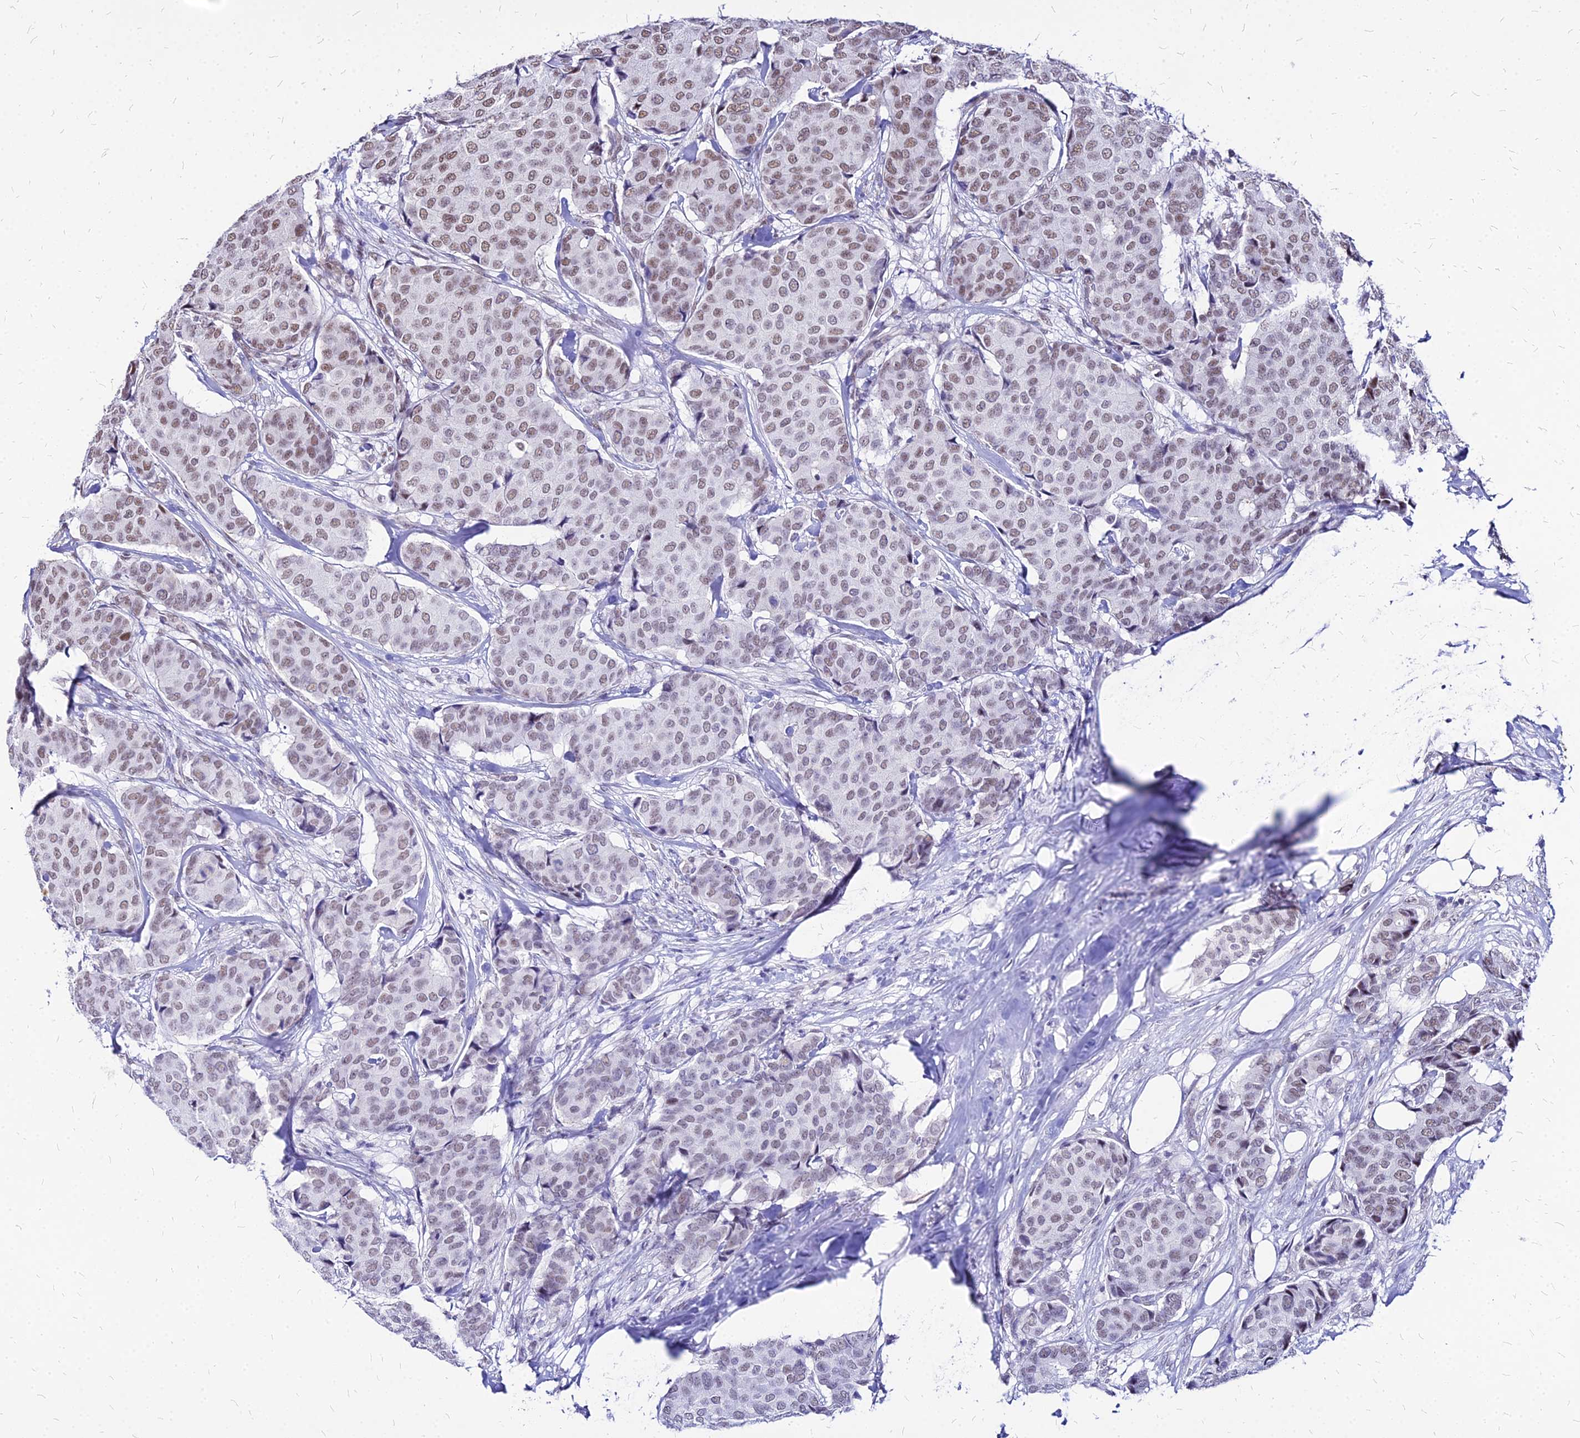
{"staining": {"intensity": "moderate", "quantity": ">75%", "location": "nuclear"}, "tissue": "breast cancer", "cell_type": "Tumor cells", "image_type": "cancer", "snomed": [{"axis": "morphology", "description": "Duct carcinoma"}, {"axis": "topography", "description": "Breast"}], "caption": "This image shows breast cancer stained with IHC to label a protein in brown. The nuclear of tumor cells show moderate positivity for the protein. Nuclei are counter-stained blue.", "gene": "FDX2", "patient": {"sex": "female", "age": 75}}